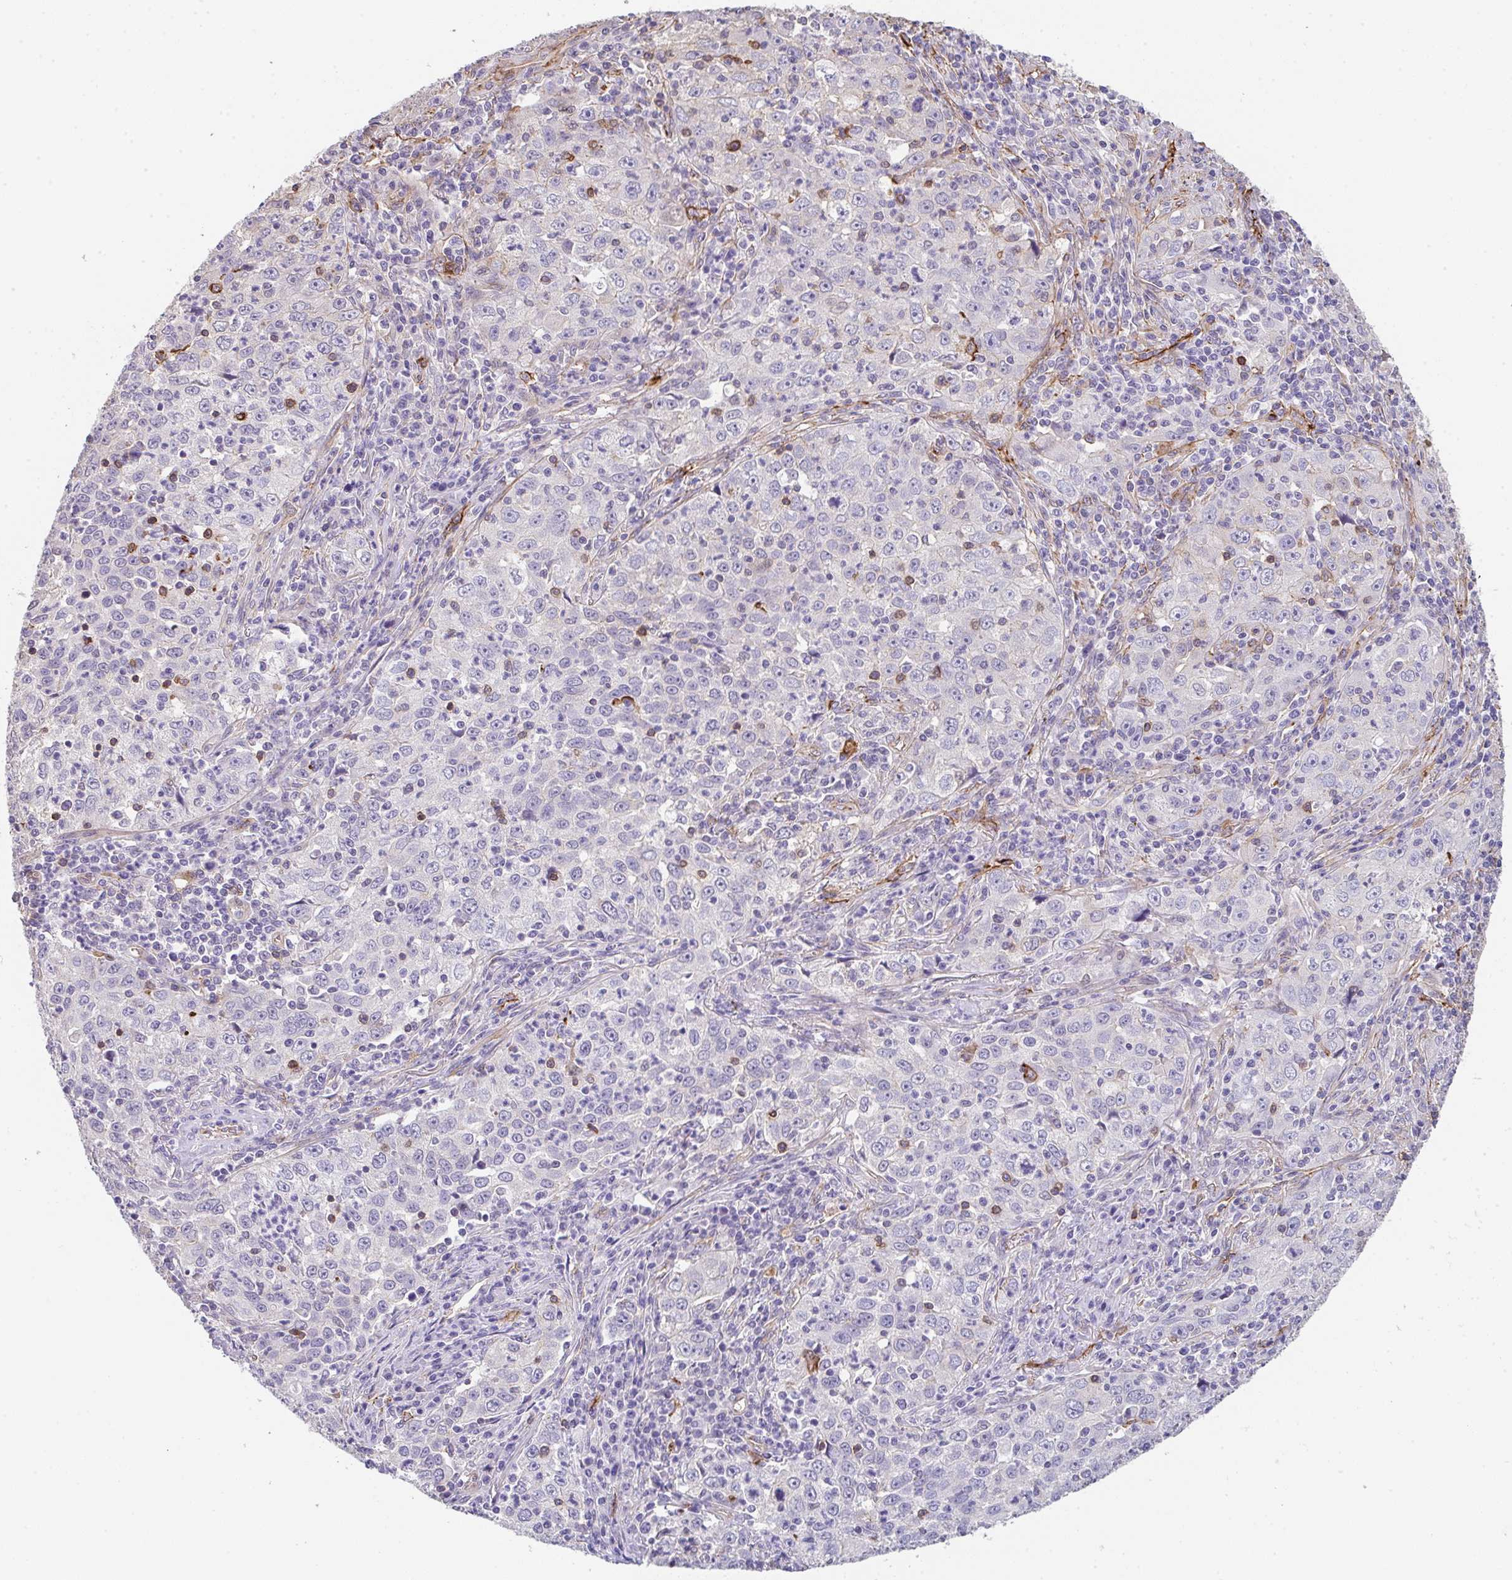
{"staining": {"intensity": "negative", "quantity": "none", "location": "none"}, "tissue": "lung cancer", "cell_type": "Tumor cells", "image_type": "cancer", "snomed": [{"axis": "morphology", "description": "Squamous cell carcinoma, NOS"}, {"axis": "topography", "description": "Lung"}], "caption": "Tumor cells show no significant protein staining in squamous cell carcinoma (lung).", "gene": "DBN1", "patient": {"sex": "male", "age": 71}}